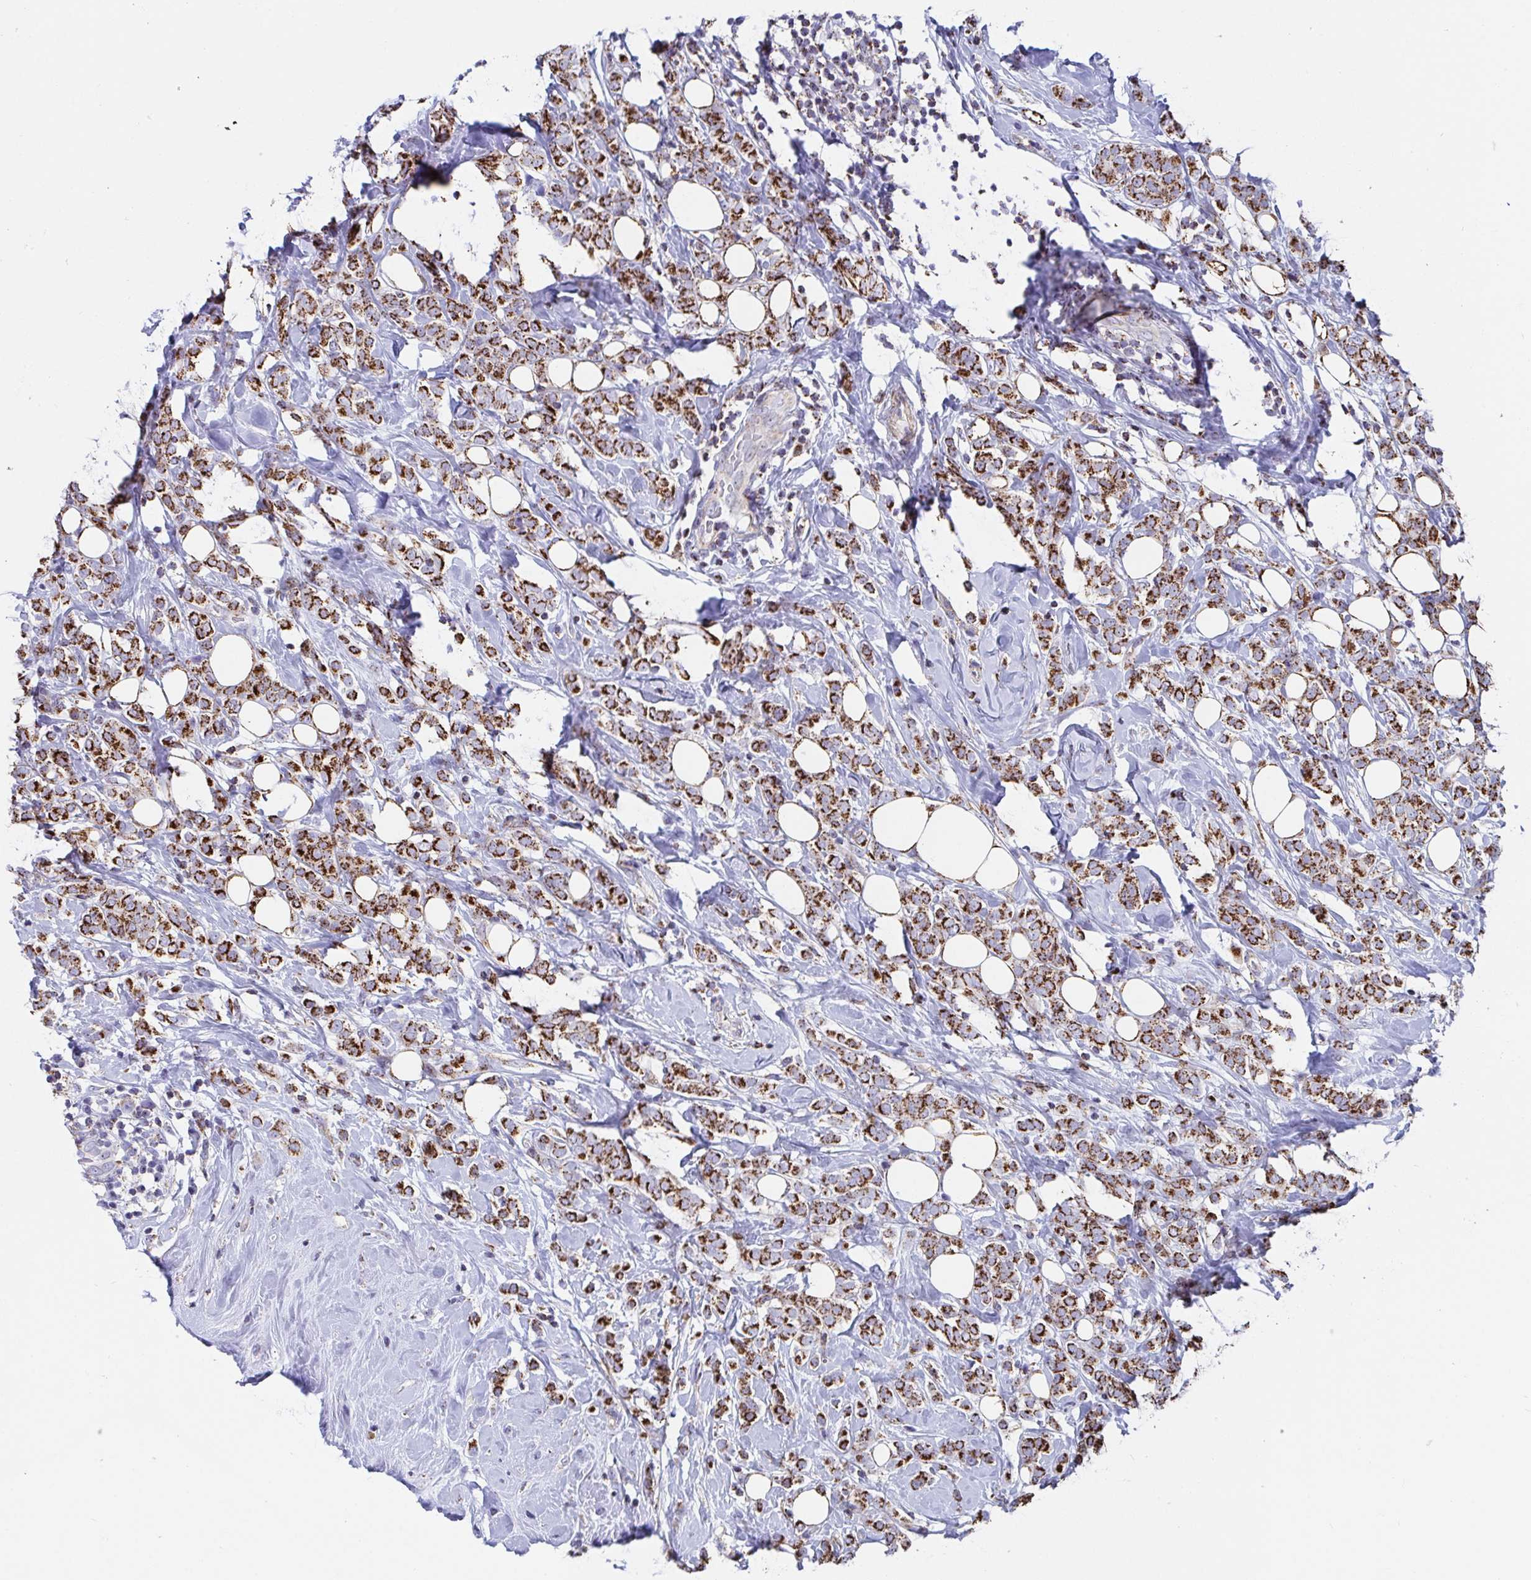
{"staining": {"intensity": "strong", "quantity": ">75%", "location": "cytoplasmic/membranous"}, "tissue": "breast cancer", "cell_type": "Tumor cells", "image_type": "cancer", "snomed": [{"axis": "morphology", "description": "Lobular carcinoma"}, {"axis": "topography", "description": "Breast"}], "caption": "Breast cancer tissue shows strong cytoplasmic/membranous positivity in approximately >75% of tumor cells, visualized by immunohistochemistry.", "gene": "ATP5MJ", "patient": {"sex": "female", "age": 49}}